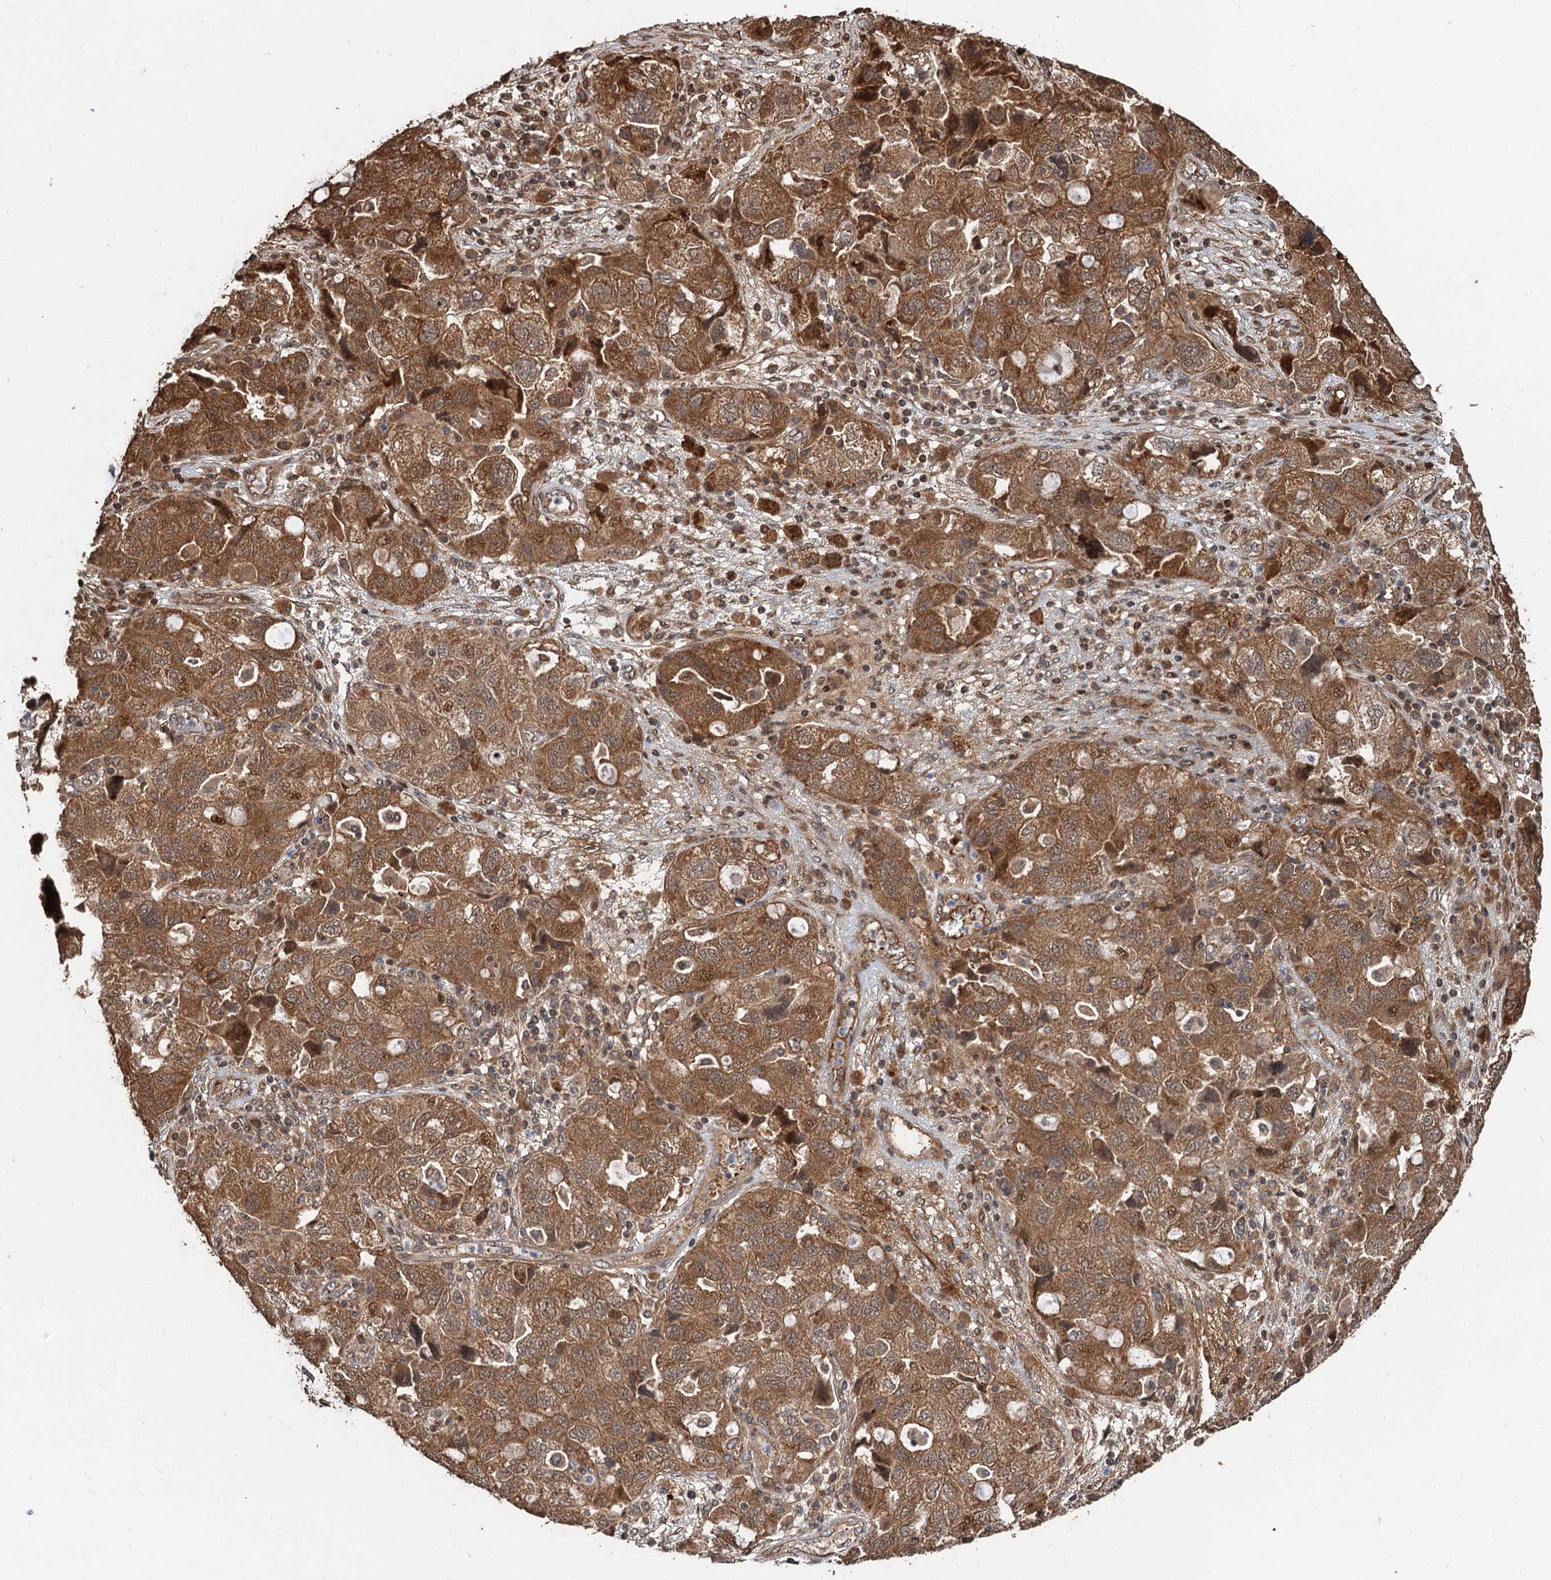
{"staining": {"intensity": "moderate", "quantity": ">75%", "location": "cytoplasmic/membranous"}, "tissue": "ovarian cancer", "cell_type": "Tumor cells", "image_type": "cancer", "snomed": [{"axis": "morphology", "description": "Carcinoma, NOS"}, {"axis": "morphology", "description": "Cystadenocarcinoma, serous, NOS"}, {"axis": "topography", "description": "Ovary"}], "caption": "Immunohistochemical staining of human ovarian cancer exhibits medium levels of moderate cytoplasmic/membranous staining in approximately >75% of tumor cells.", "gene": "DEXI", "patient": {"sex": "female", "age": 69}}